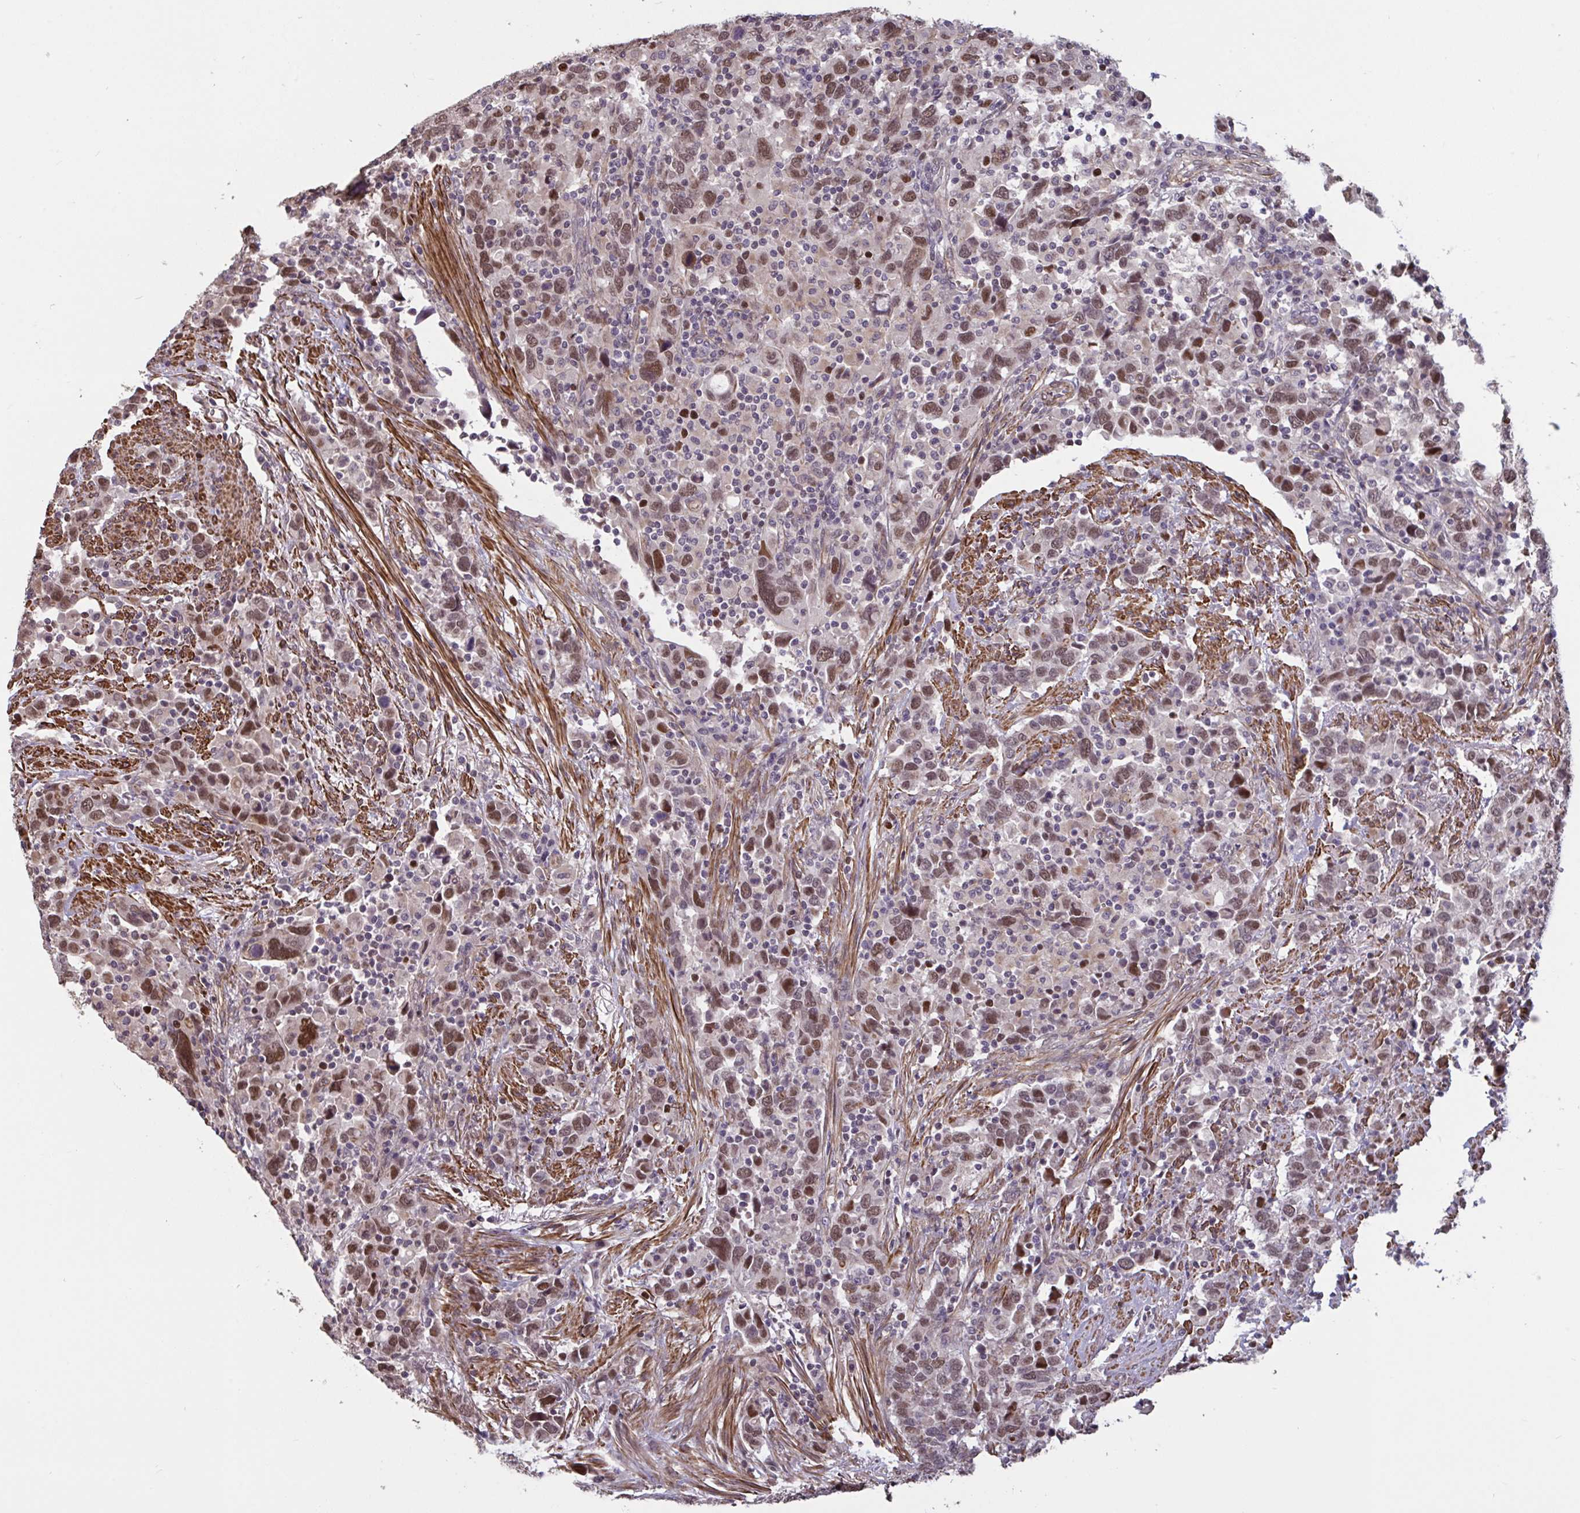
{"staining": {"intensity": "moderate", "quantity": ">75%", "location": "nuclear"}, "tissue": "urothelial cancer", "cell_type": "Tumor cells", "image_type": "cancer", "snomed": [{"axis": "morphology", "description": "Urothelial carcinoma, High grade"}, {"axis": "topography", "description": "Urinary bladder"}], "caption": "Brown immunohistochemical staining in human urothelial cancer demonstrates moderate nuclear staining in approximately >75% of tumor cells. The staining is performed using DAB (3,3'-diaminobenzidine) brown chromogen to label protein expression. The nuclei are counter-stained blue using hematoxylin.", "gene": "IPO5", "patient": {"sex": "male", "age": 61}}